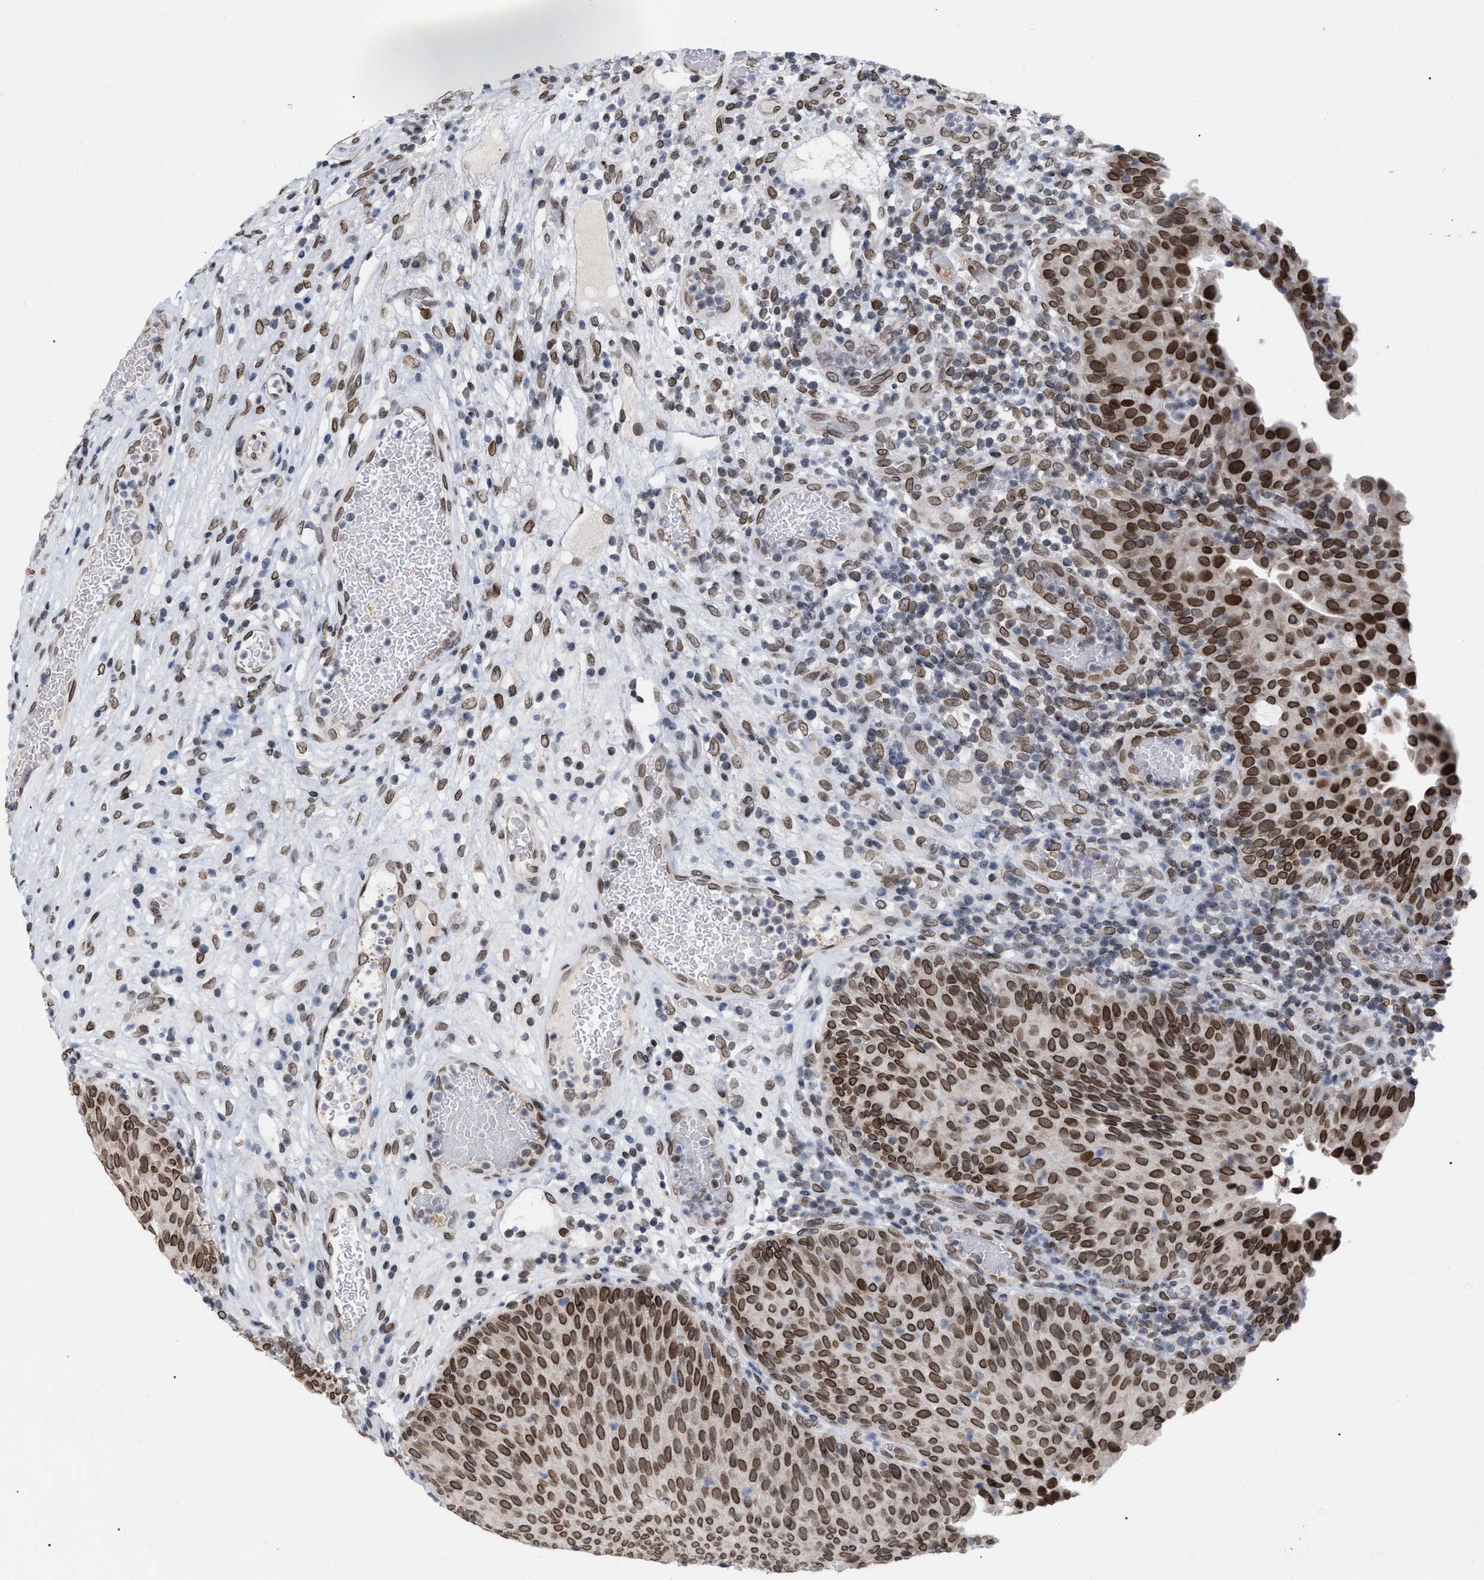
{"staining": {"intensity": "strong", "quantity": ">75%", "location": "cytoplasmic/membranous,nuclear"}, "tissue": "urothelial cancer", "cell_type": "Tumor cells", "image_type": "cancer", "snomed": [{"axis": "morphology", "description": "Urothelial carcinoma, Low grade"}, {"axis": "topography", "description": "Urinary bladder"}], "caption": "This micrograph displays IHC staining of human urothelial cancer, with high strong cytoplasmic/membranous and nuclear positivity in approximately >75% of tumor cells.", "gene": "TPR", "patient": {"sex": "female", "age": 75}}